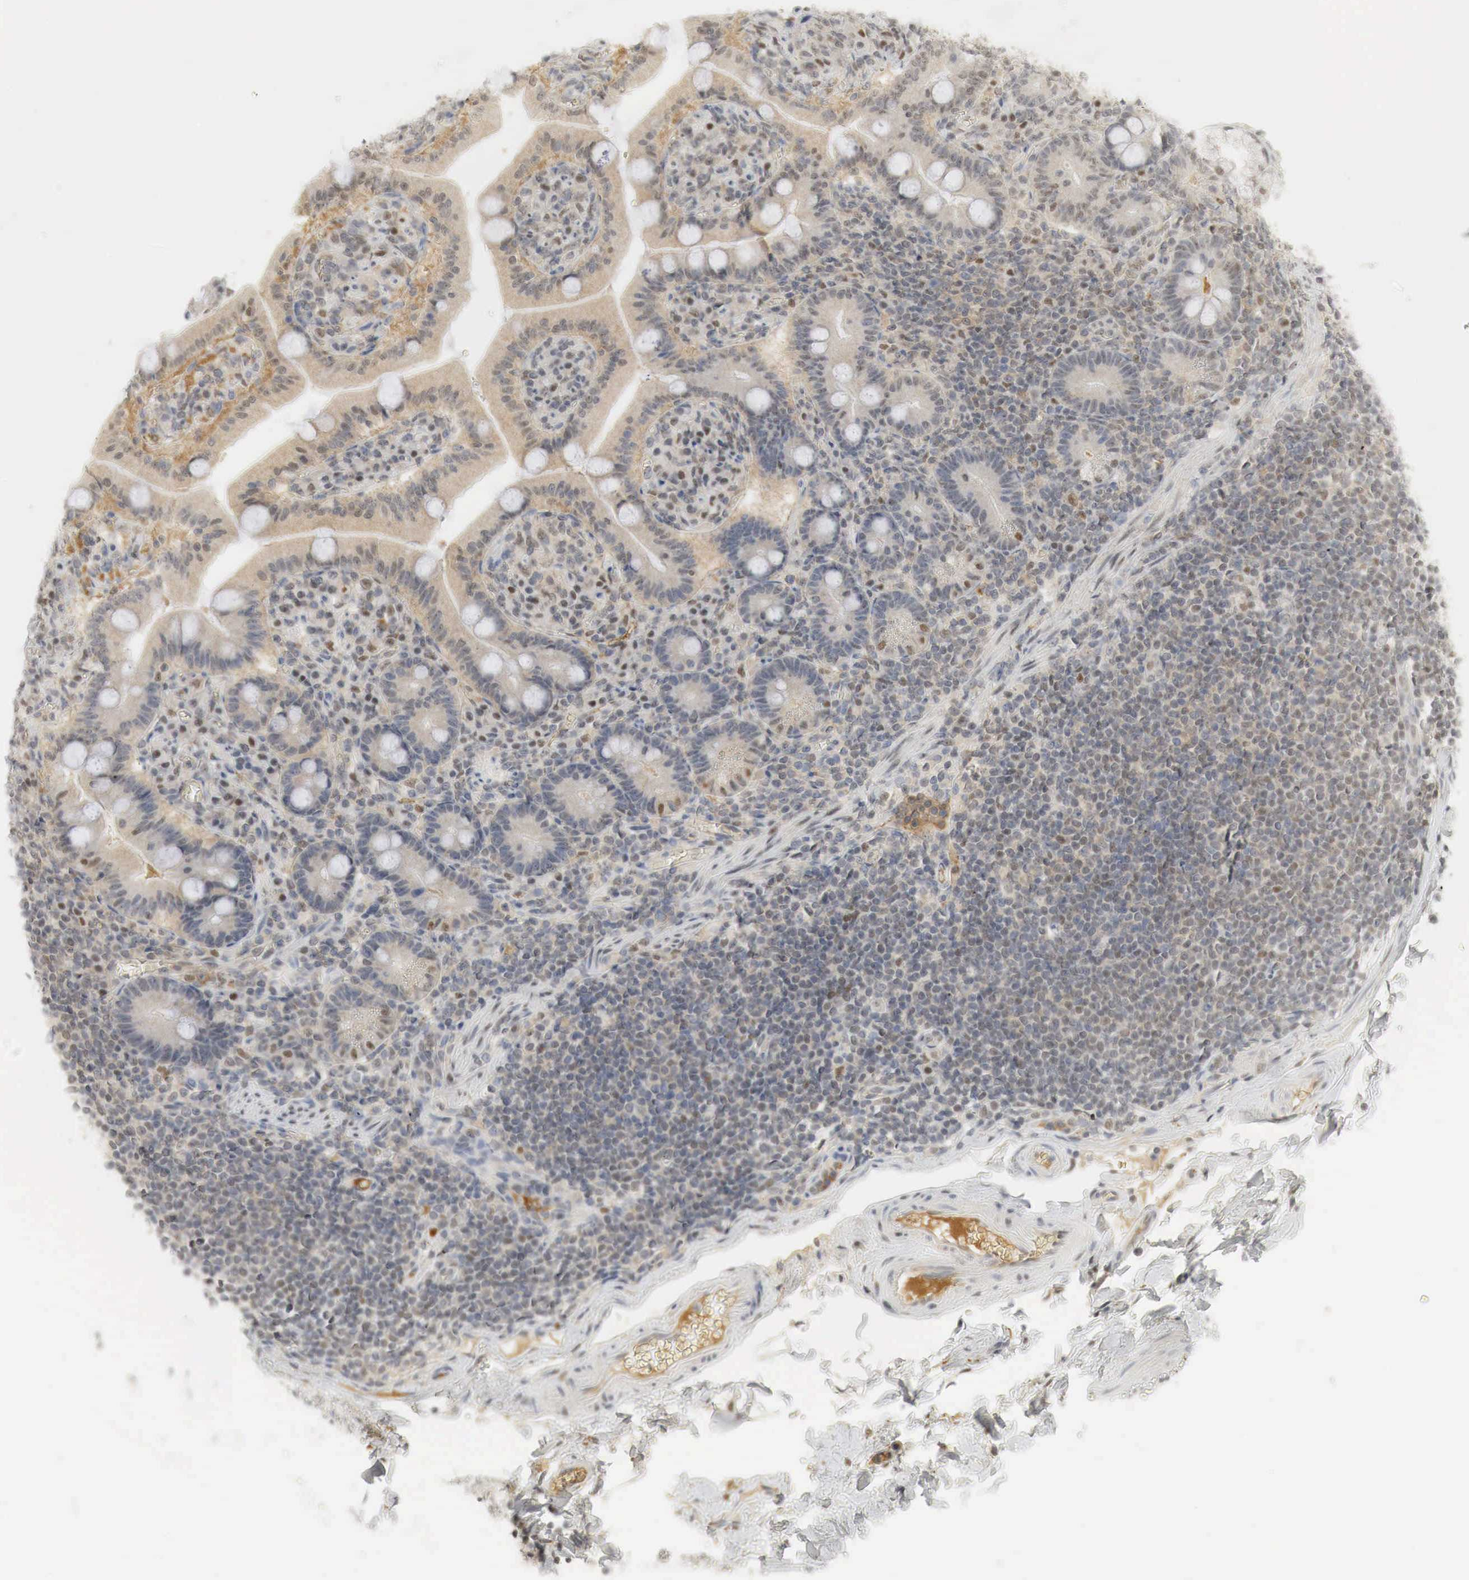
{"staining": {"intensity": "negative", "quantity": "none", "location": "none"}, "tissue": "adipose tissue", "cell_type": "Adipocytes", "image_type": "normal", "snomed": [{"axis": "morphology", "description": "Normal tissue, NOS"}, {"axis": "topography", "description": "Duodenum"}], "caption": "Immunohistochemistry (IHC) image of benign human adipose tissue stained for a protein (brown), which demonstrates no staining in adipocytes. (Brightfield microscopy of DAB IHC at high magnification).", "gene": "MYC", "patient": {"sex": "male", "age": 63}}